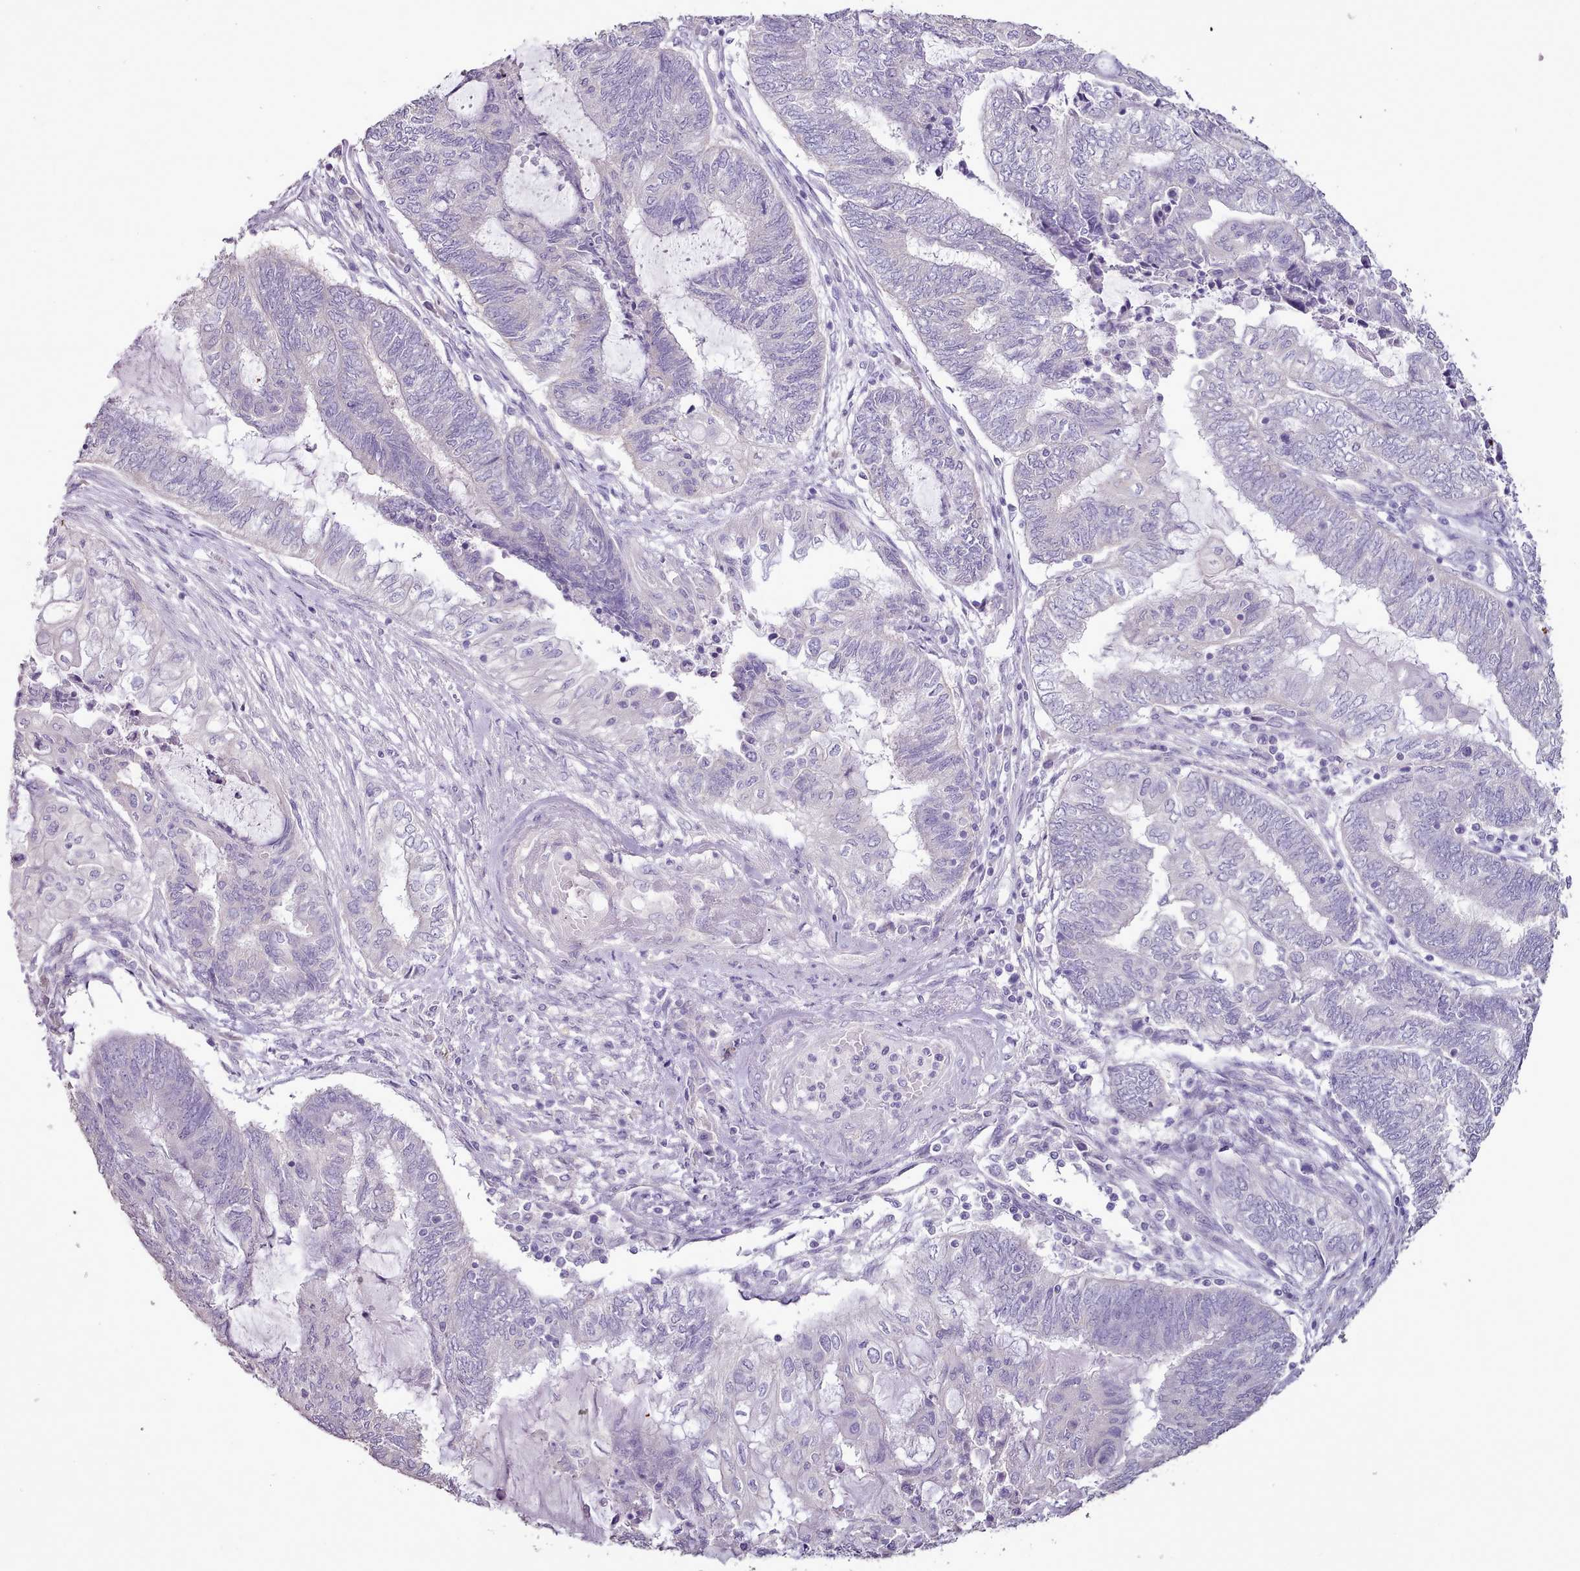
{"staining": {"intensity": "negative", "quantity": "none", "location": "none"}, "tissue": "endometrial cancer", "cell_type": "Tumor cells", "image_type": "cancer", "snomed": [{"axis": "morphology", "description": "Adenocarcinoma, NOS"}, {"axis": "topography", "description": "Uterus"}, {"axis": "topography", "description": "Endometrium"}], "caption": "This micrograph is of endometrial adenocarcinoma stained with immunohistochemistry to label a protein in brown with the nuclei are counter-stained blue. There is no positivity in tumor cells.", "gene": "BLOC1S2", "patient": {"sex": "female", "age": 70}}